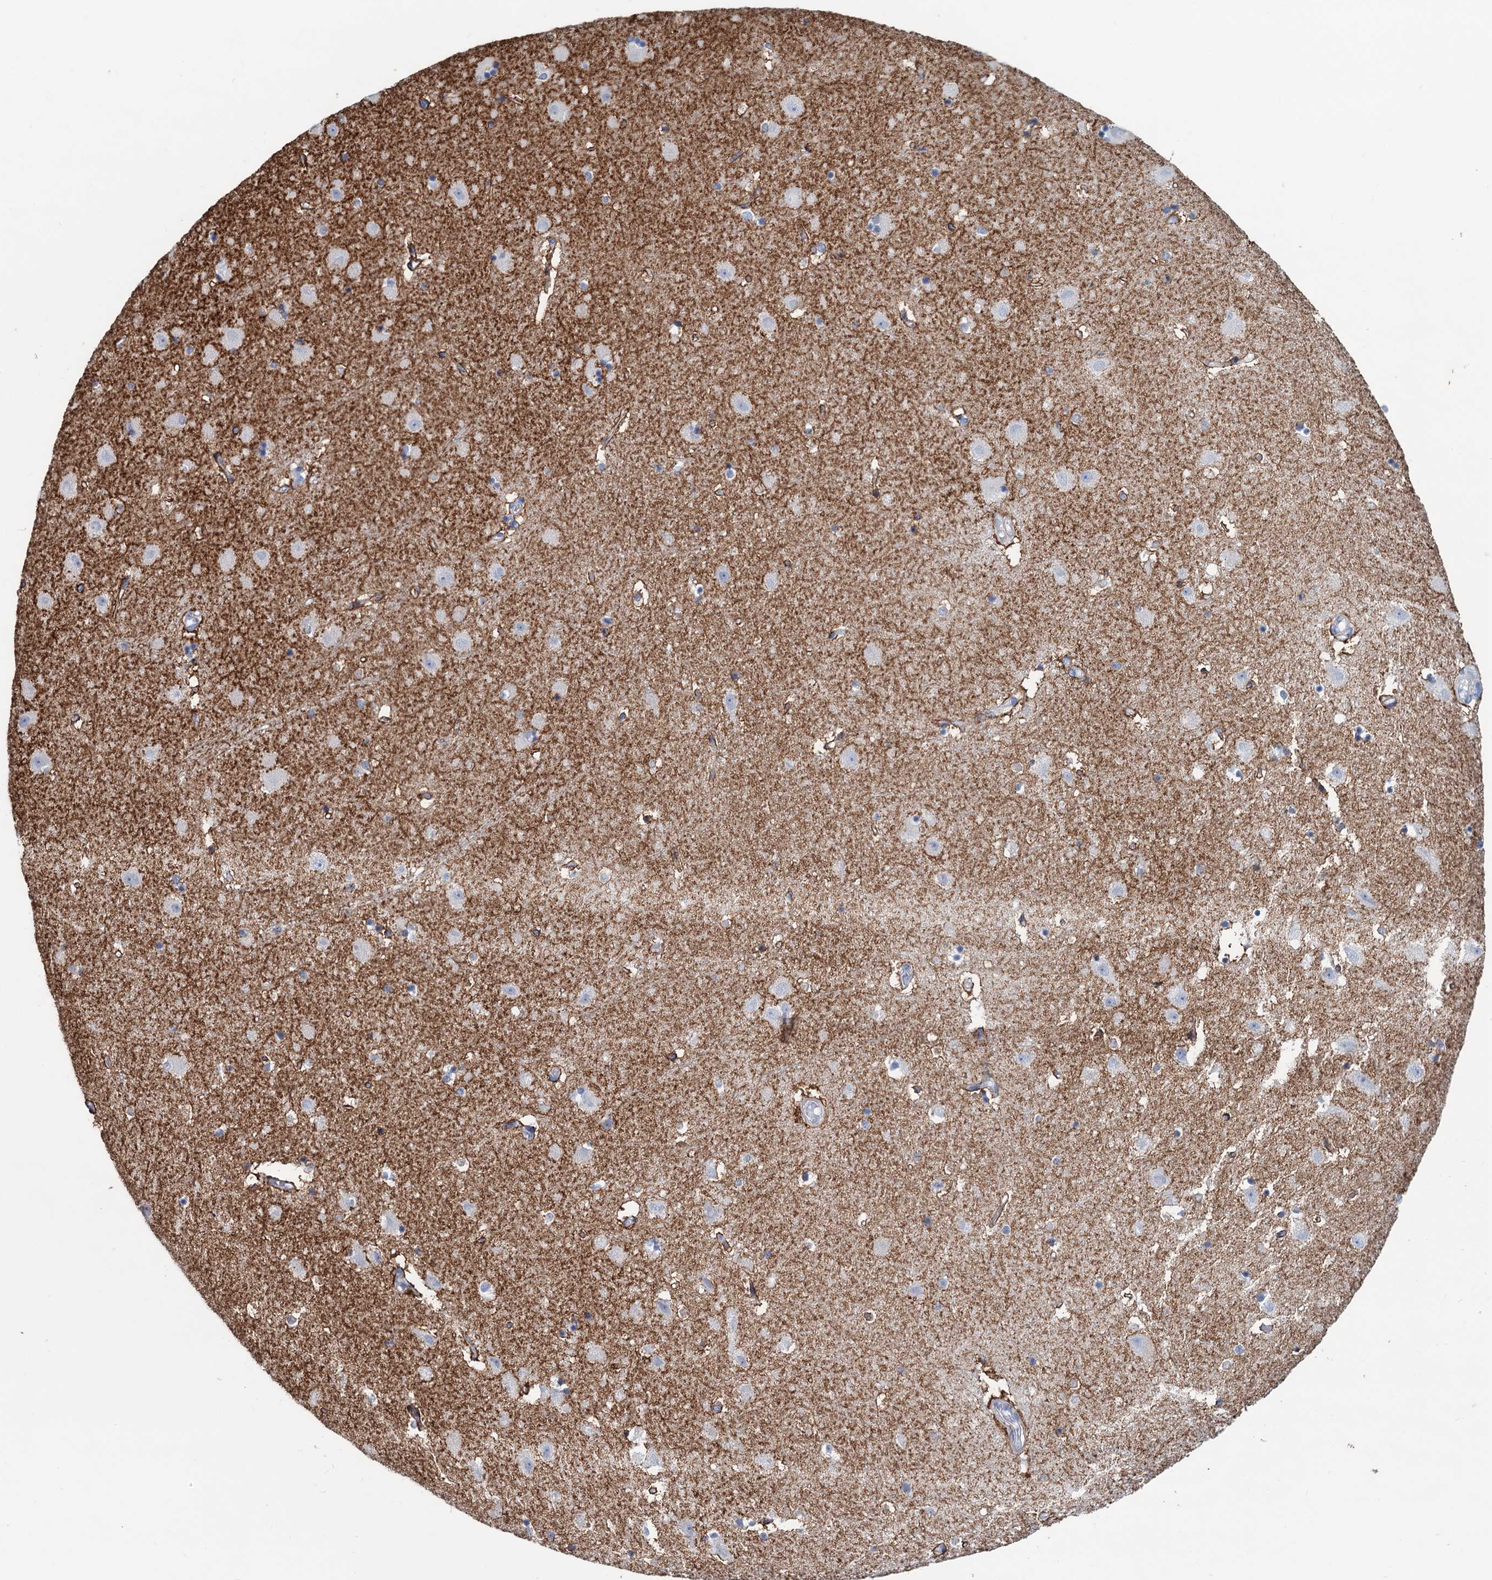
{"staining": {"intensity": "moderate", "quantity": "<25%", "location": "cytoplasmic/membranous"}, "tissue": "hippocampus", "cell_type": "Glial cells", "image_type": "normal", "snomed": [{"axis": "morphology", "description": "Normal tissue, NOS"}, {"axis": "topography", "description": "Hippocampus"}], "caption": "Brown immunohistochemical staining in normal hippocampus exhibits moderate cytoplasmic/membranous staining in approximately <25% of glial cells.", "gene": "SLC1A3", "patient": {"sex": "female", "age": 52}}